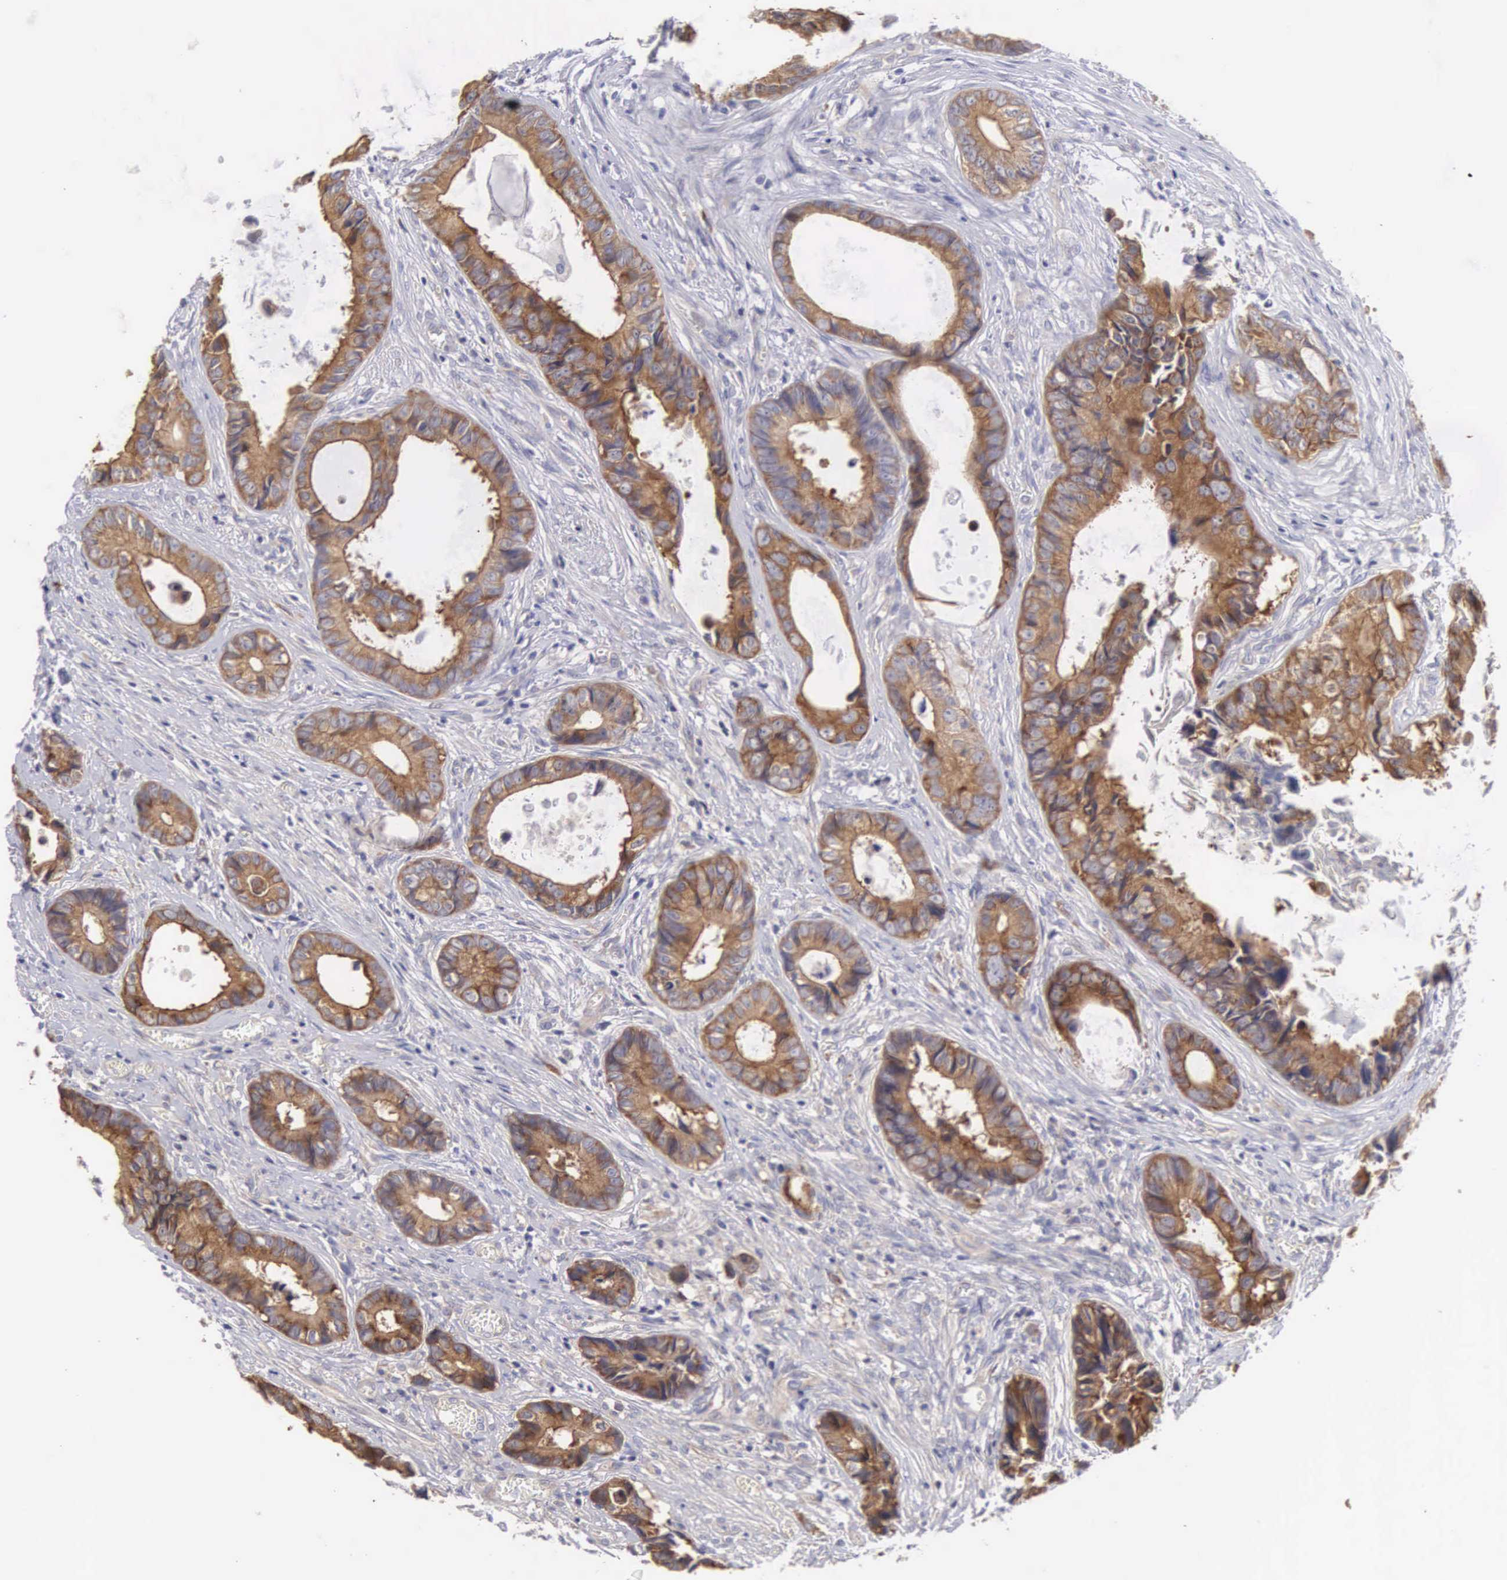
{"staining": {"intensity": "strong", "quantity": ">75%", "location": "cytoplasmic/membranous"}, "tissue": "colorectal cancer", "cell_type": "Tumor cells", "image_type": "cancer", "snomed": [{"axis": "morphology", "description": "Adenocarcinoma, NOS"}, {"axis": "topography", "description": "Rectum"}], "caption": "Colorectal cancer tissue displays strong cytoplasmic/membranous positivity in approximately >75% of tumor cells, visualized by immunohistochemistry.", "gene": "TXLNG", "patient": {"sex": "female", "age": 98}}